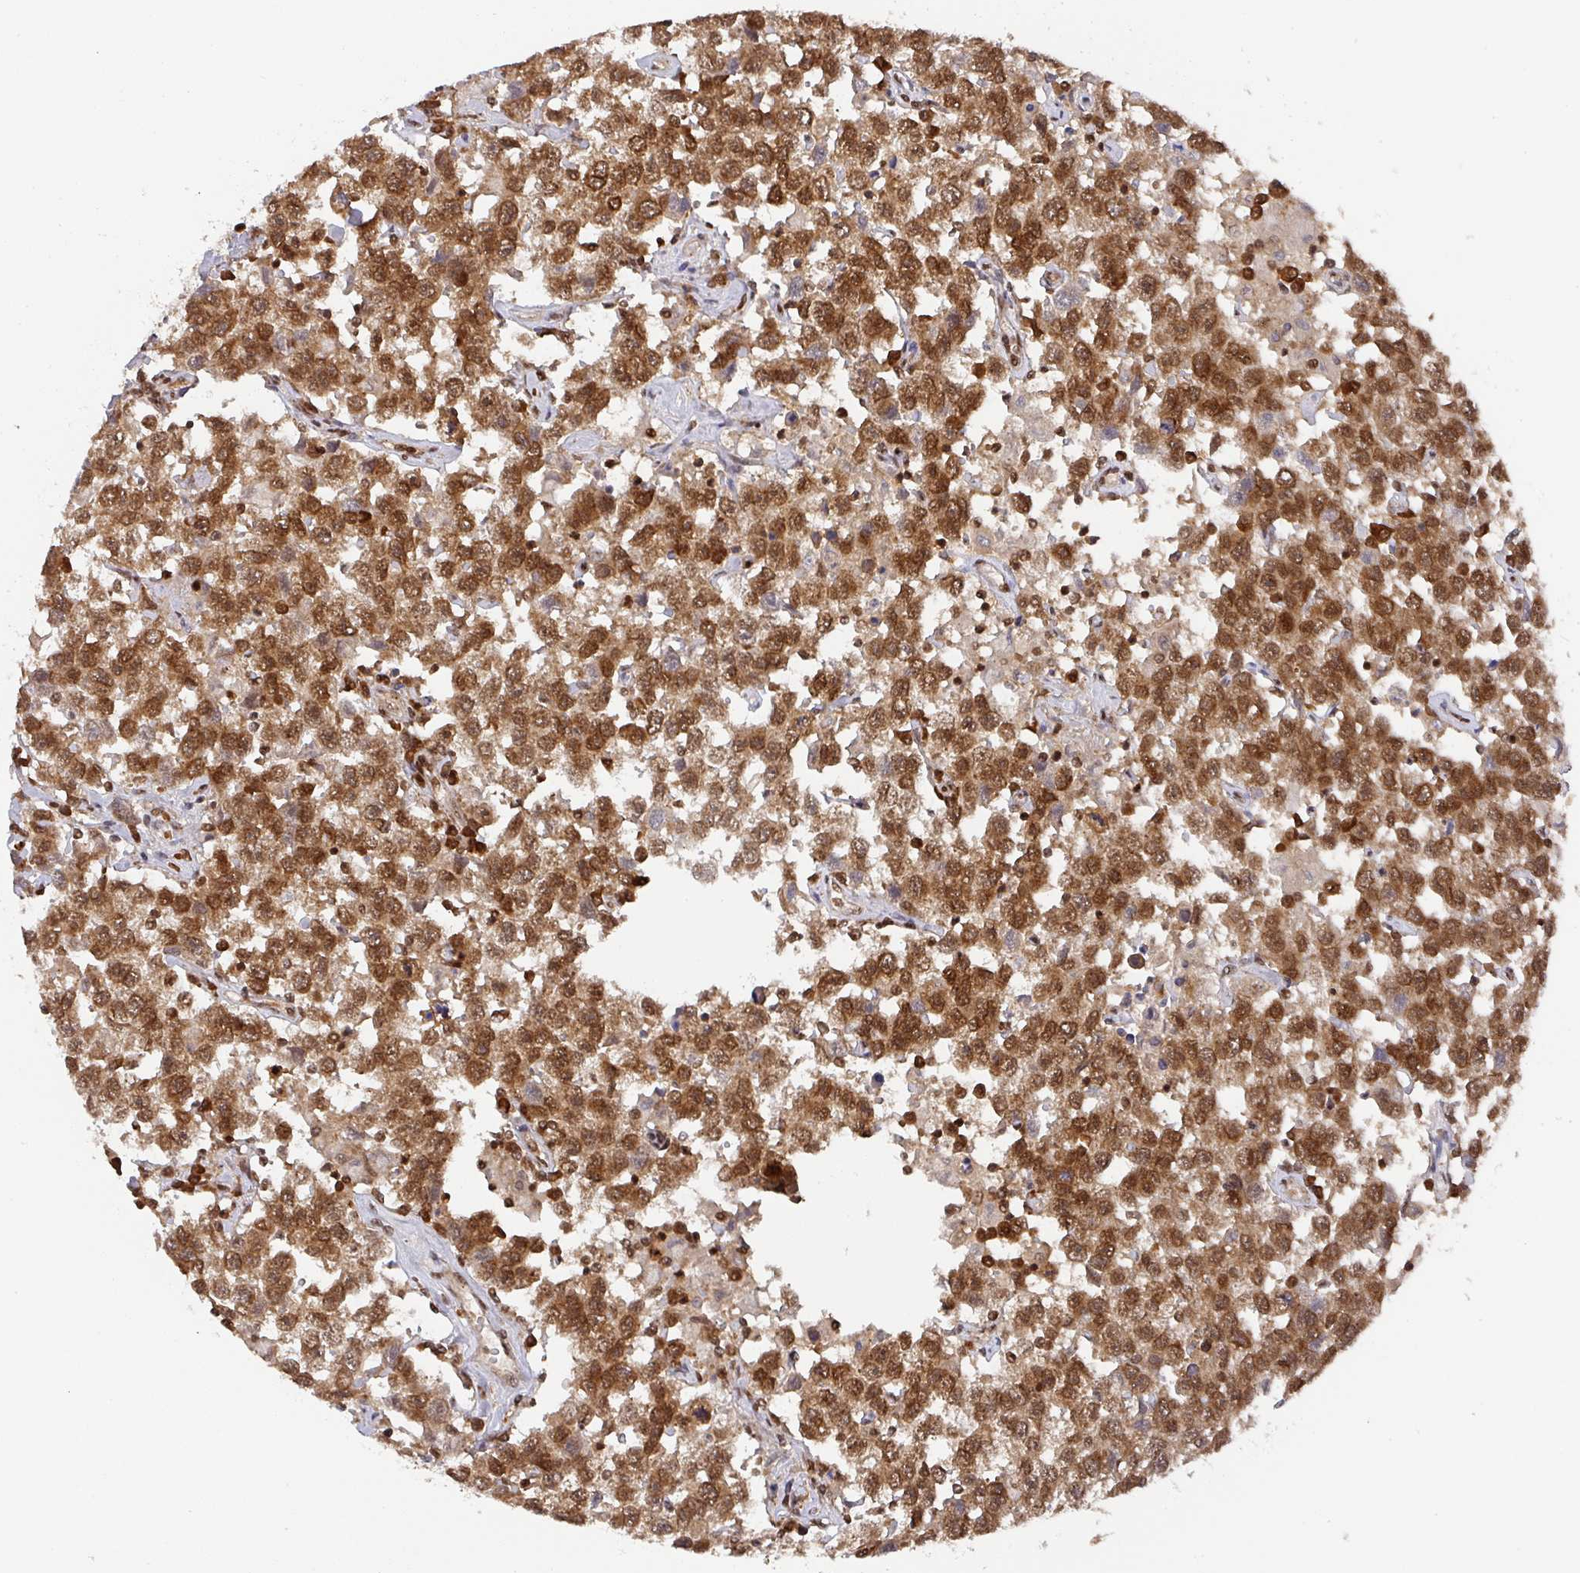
{"staining": {"intensity": "strong", "quantity": ">75%", "location": "cytoplasmic/membranous,nuclear"}, "tissue": "testis cancer", "cell_type": "Tumor cells", "image_type": "cancer", "snomed": [{"axis": "morphology", "description": "Seminoma, NOS"}, {"axis": "topography", "description": "Testis"}], "caption": "Immunohistochemical staining of testis cancer shows high levels of strong cytoplasmic/membranous and nuclear protein staining in about >75% of tumor cells.", "gene": "DIDO1", "patient": {"sex": "male", "age": 41}}